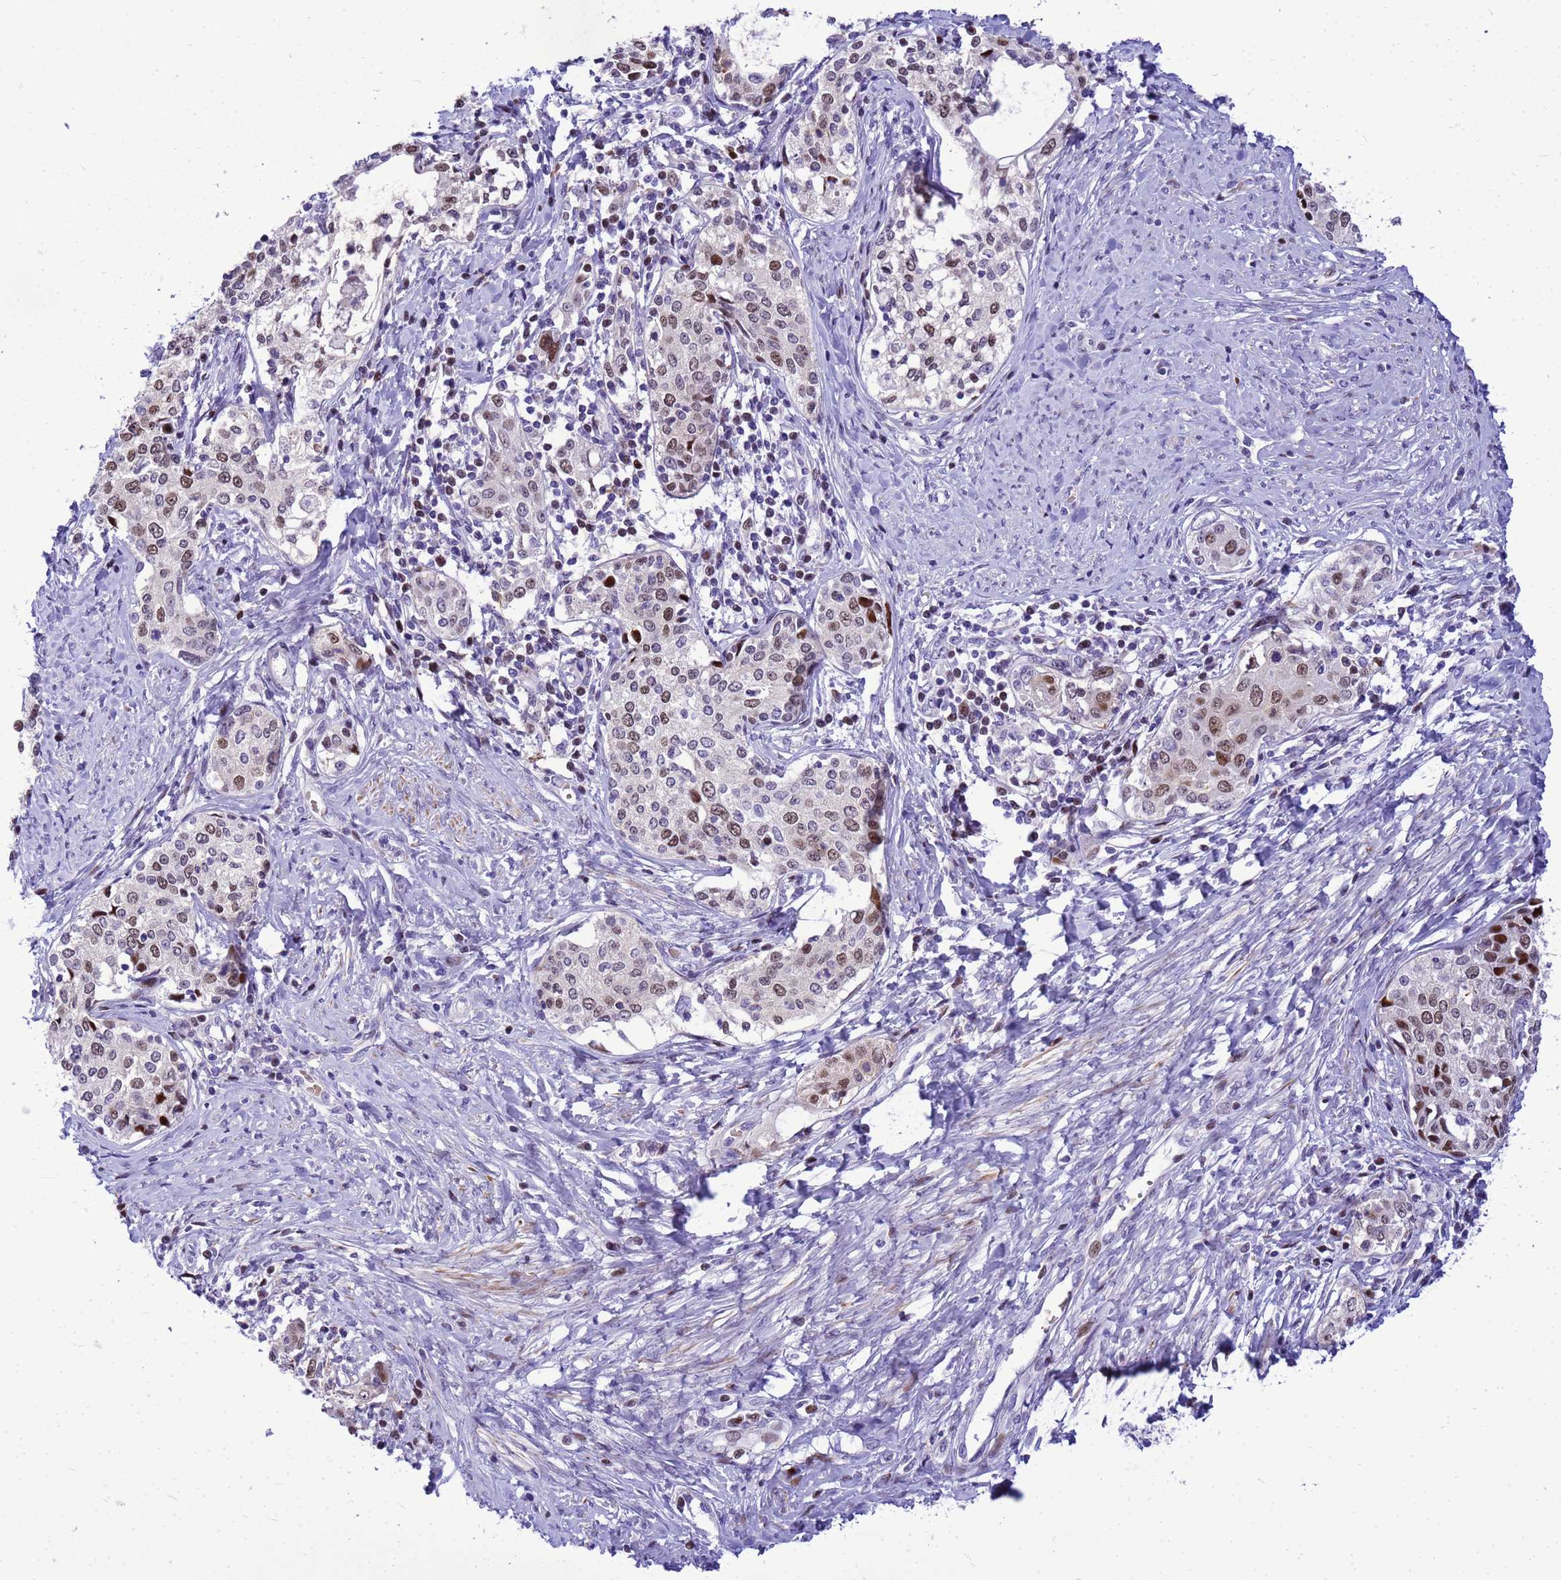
{"staining": {"intensity": "moderate", "quantity": ">75%", "location": "nuclear"}, "tissue": "cervical cancer", "cell_type": "Tumor cells", "image_type": "cancer", "snomed": [{"axis": "morphology", "description": "Squamous cell carcinoma, NOS"}, {"axis": "morphology", "description": "Adenocarcinoma, NOS"}, {"axis": "topography", "description": "Cervix"}], "caption": "Human cervical adenocarcinoma stained for a protein (brown) reveals moderate nuclear positive expression in about >75% of tumor cells.", "gene": "ADAMTS7", "patient": {"sex": "female", "age": 52}}